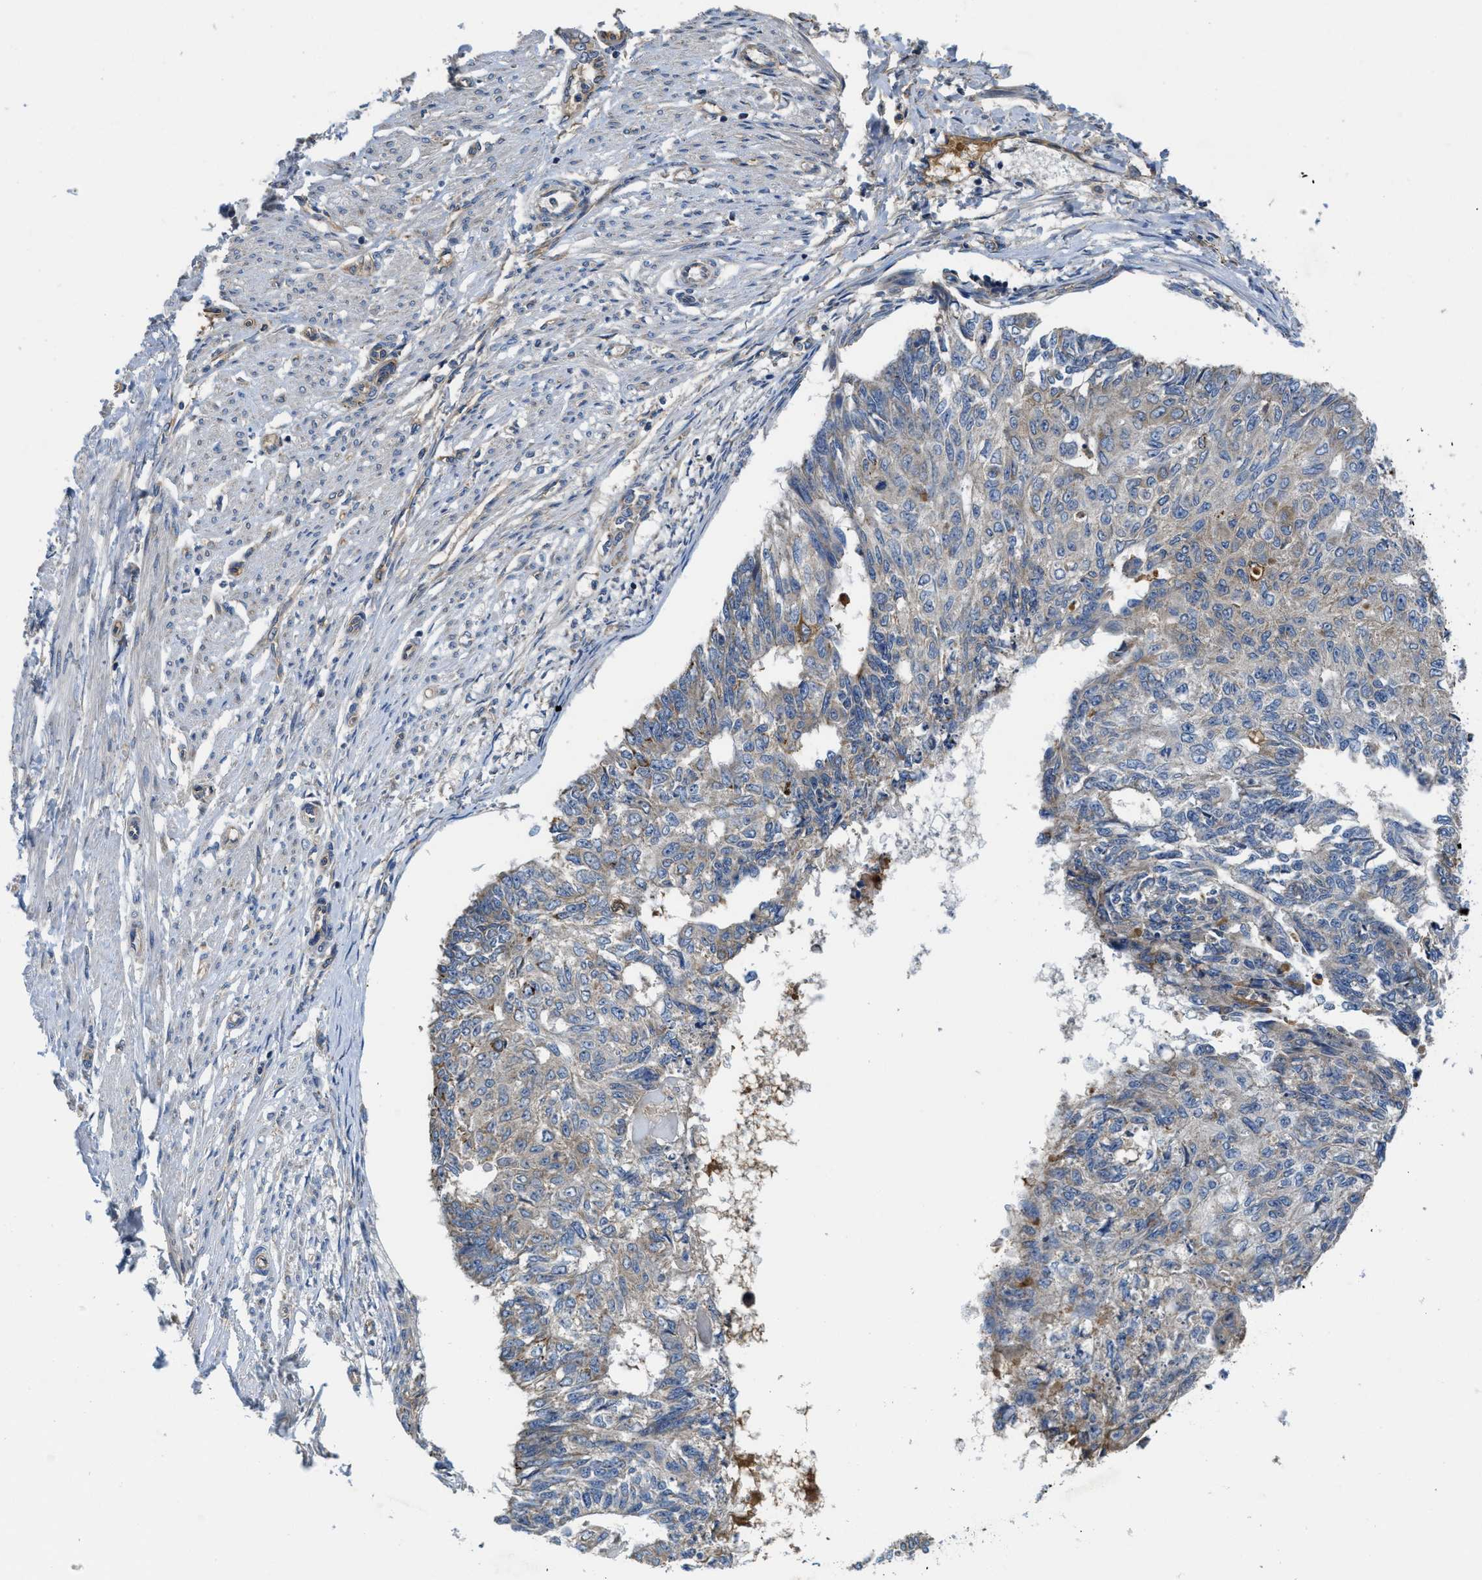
{"staining": {"intensity": "weak", "quantity": "<25%", "location": "cytoplasmic/membranous"}, "tissue": "endometrial cancer", "cell_type": "Tumor cells", "image_type": "cancer", "snomed": [{"axis": "morphology", "description": "Adenocarcinoma, NOS"}, {"axis": "topography", "description": "Endometrium"}], "caption": "Endometrial cancer was stained to show a protein in brown. There is no significant staining in tumor cells. (DAB immunohistochemistry visualized using brightfield microscopy, high magnification).", "gene": "GALK1", "patient": {"sex": "female", "age": 32}}